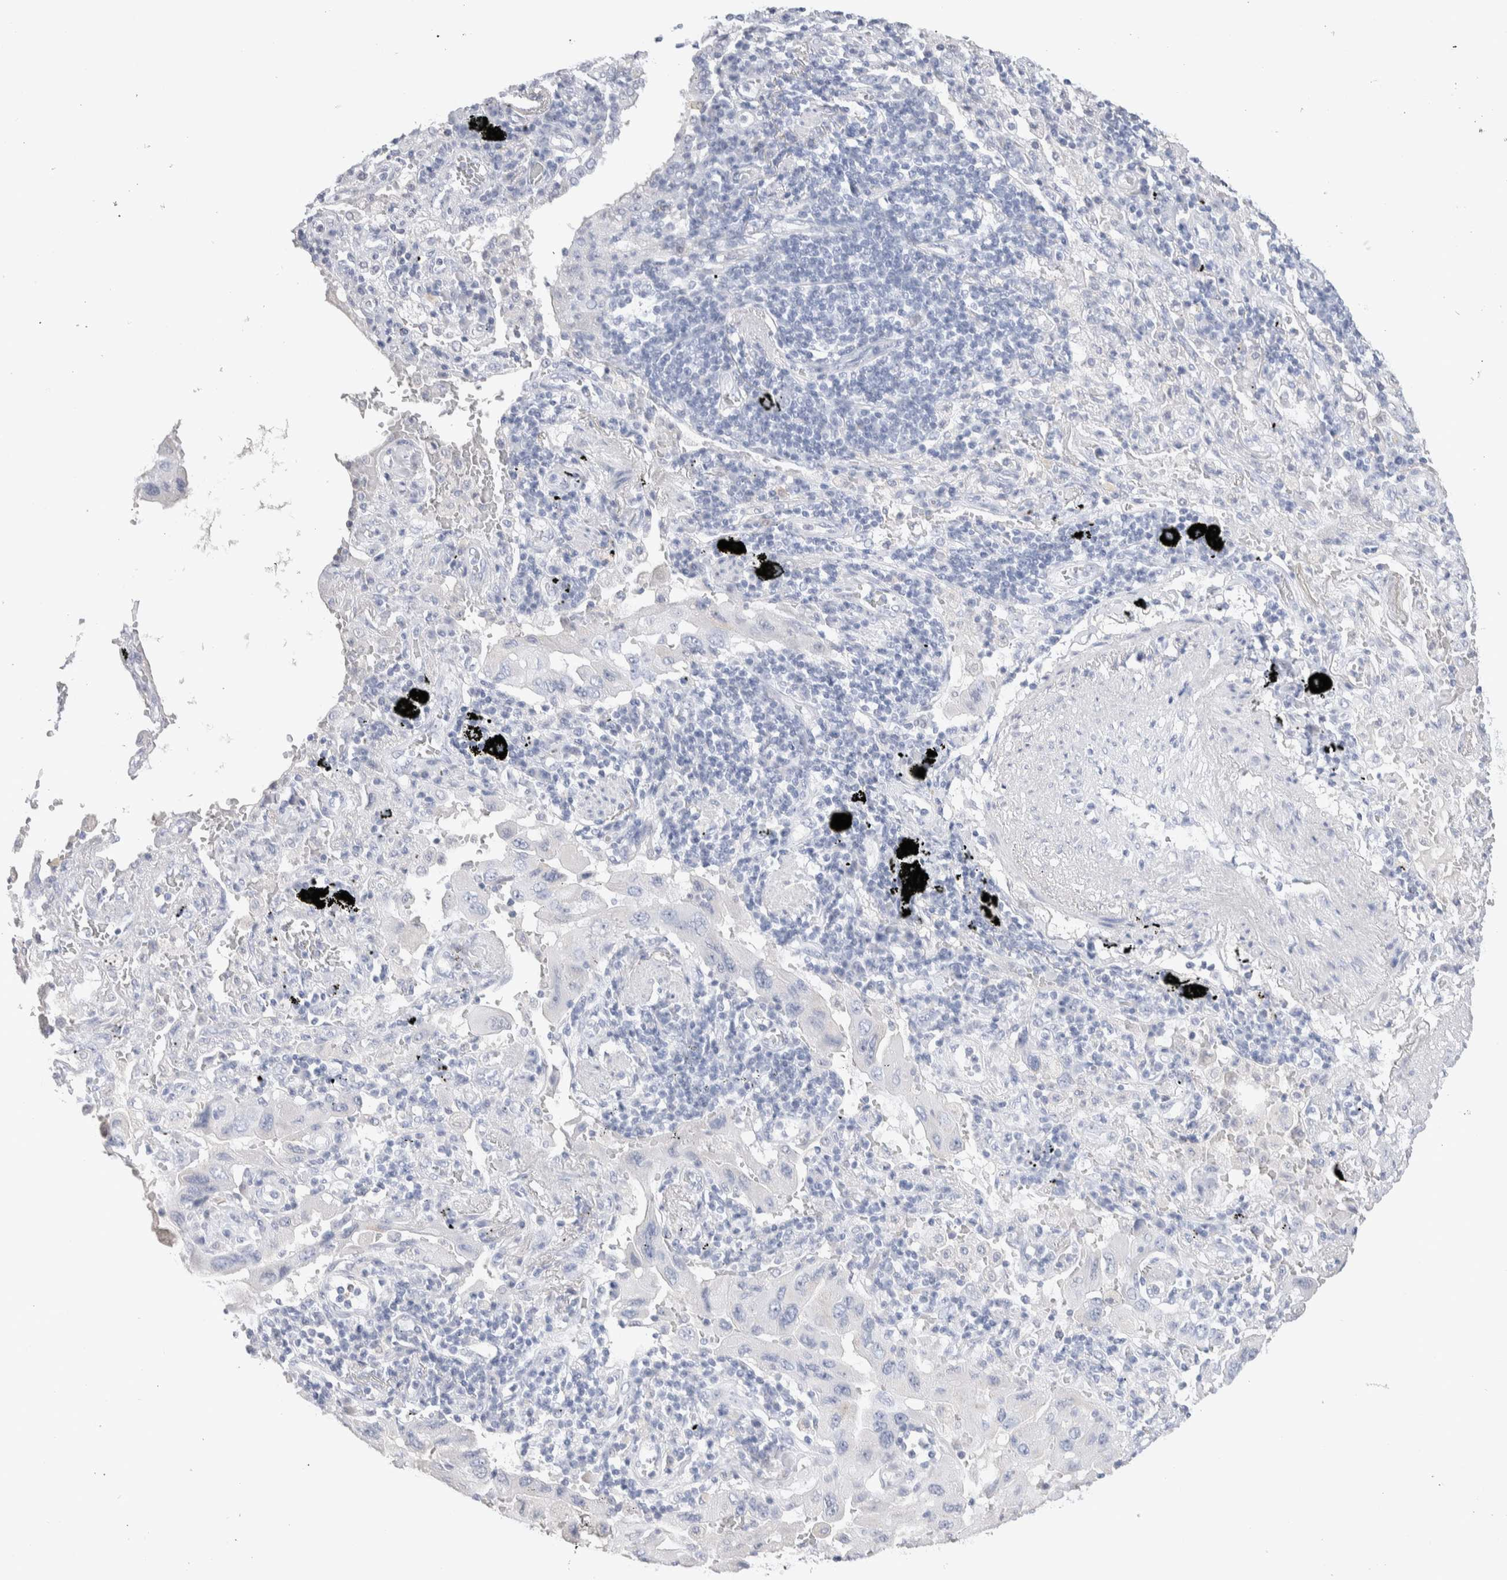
{"staining": {"intensity": "negative", "quantity": "none", "location": "none"}, "tissue": "lung cancer", "cell_type": "Tumor cells", "image_type": "cancer", "snomed": [{"axis": "morphology", "description": "Adenocarcinoma, NOS"}, {"axis": "topography", "description": "Lung"}], "caption": "Micrograph shows no significant protein expression in tumor cells of lung cancer (adenocarcinoma).", "gene": "GDA", "patient": {"sex": "female", "age": 65}}